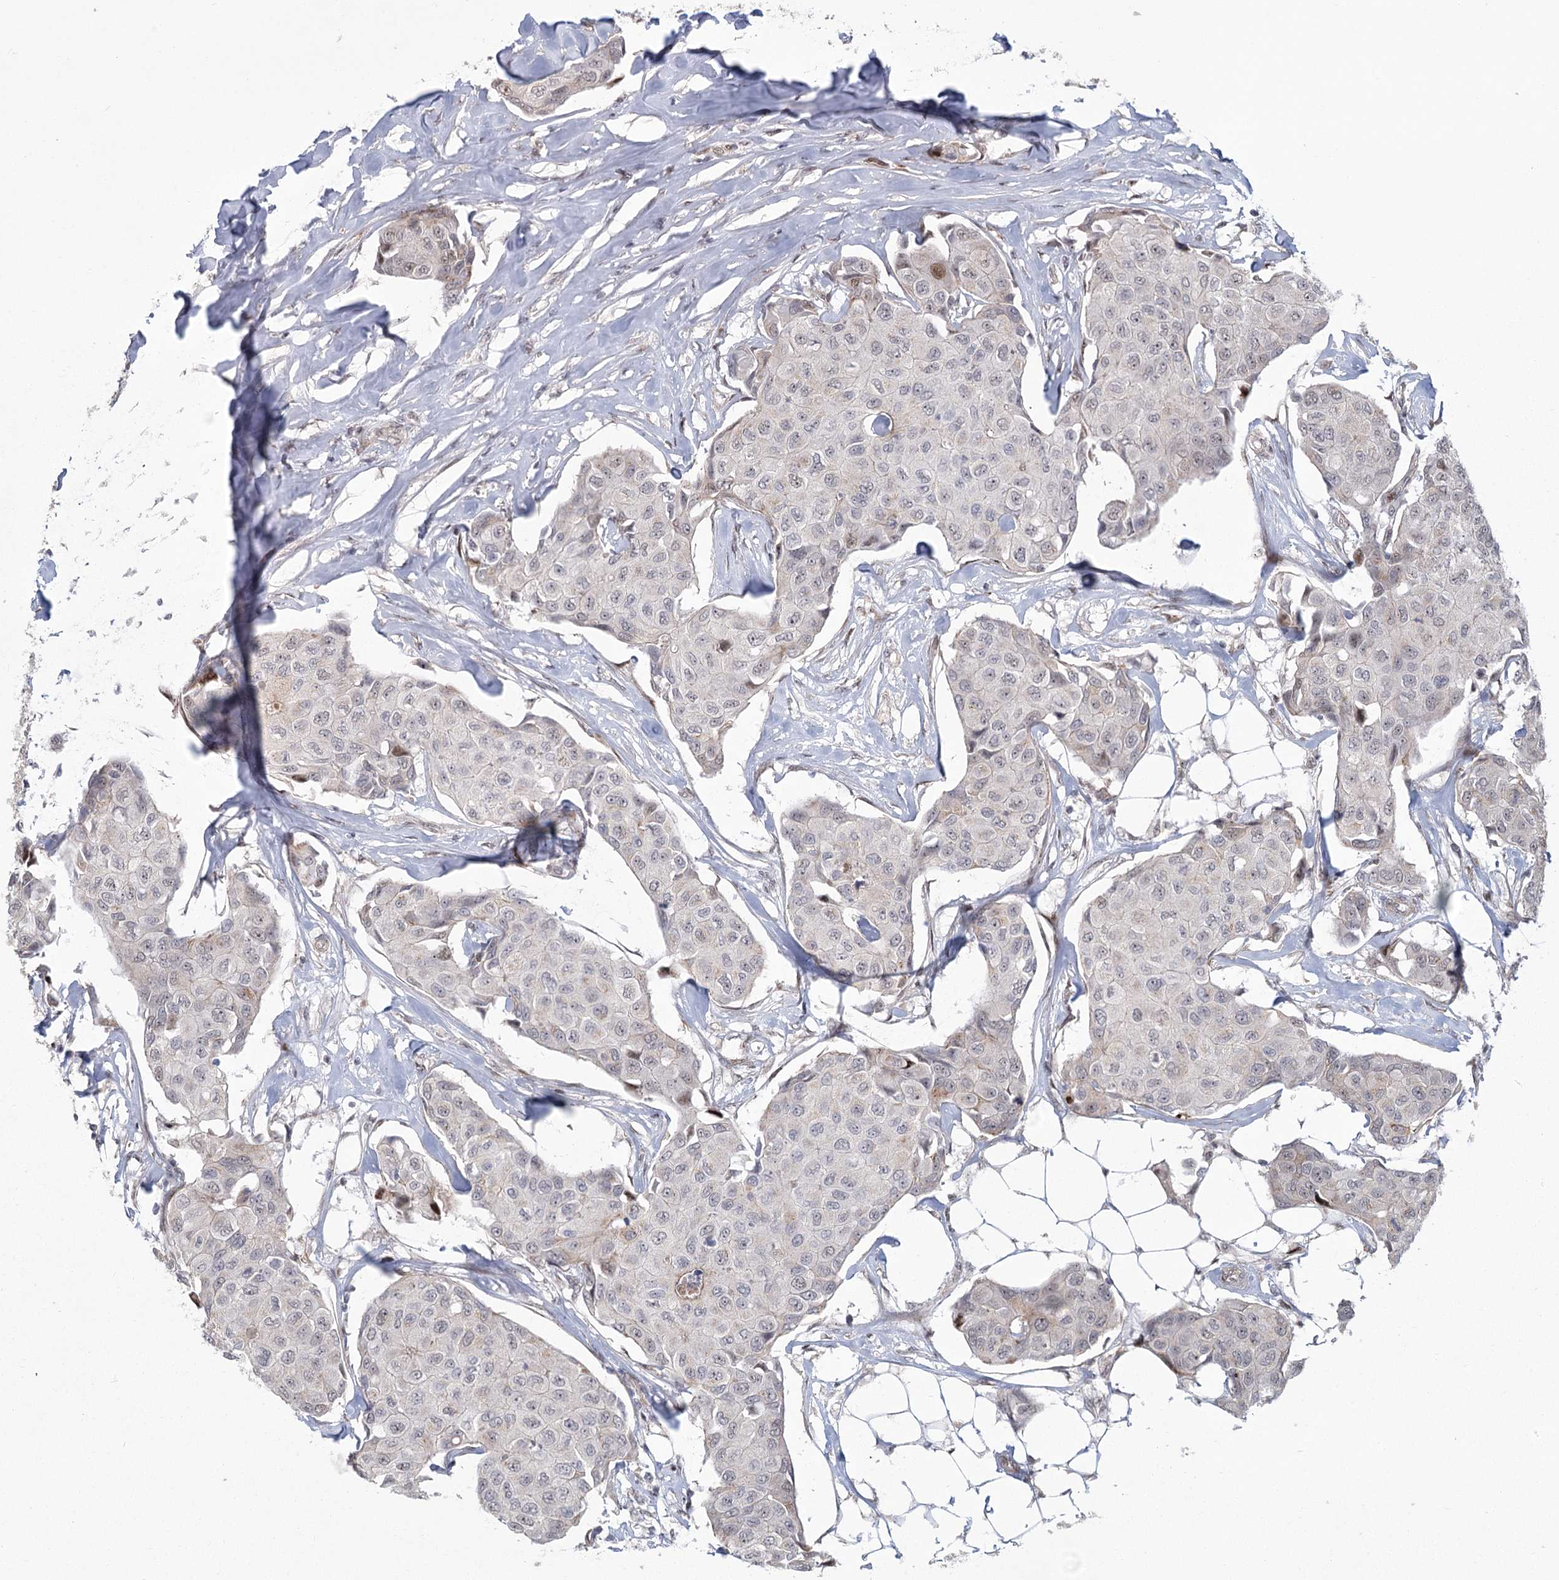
{"staining": {"intensity": "negative", "quantity": "none", "location": "none"}, "tissue": "breast cancer", "cell_type": "Tumor cells", "image_type": "cancer", "snomed": [{"axis": "morphology", "description": "Duct carcinoma"}, {"axis": "topography", "description": "Breast"}], "caption": "This is an immunohistochemistry photomicrograph of breast invasive ductal carcinoma. There is no expression in tumor cells.", "gene": "PARM1", "patient": {"sex": "female", "age": 80}}